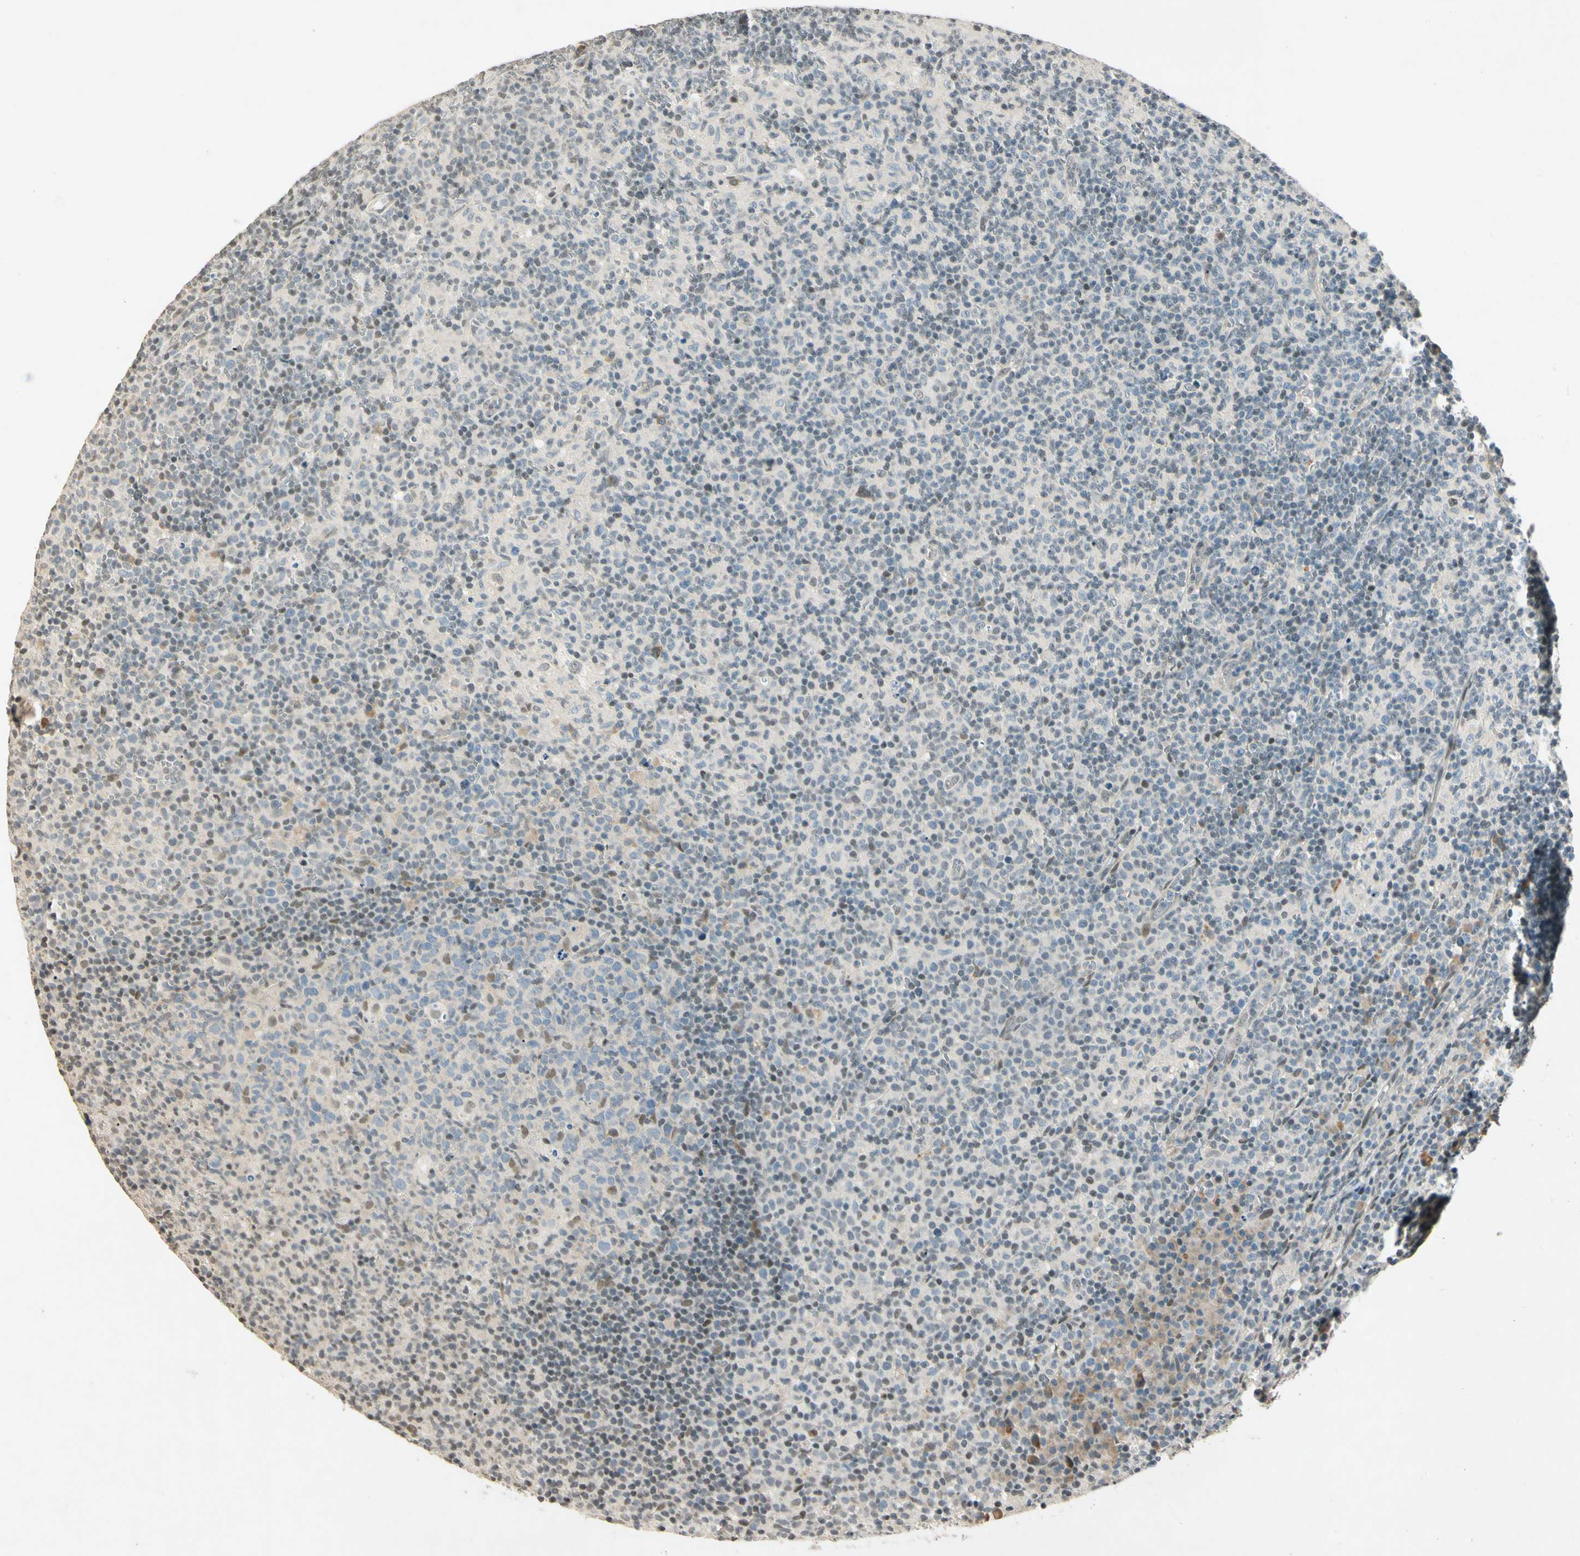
{"staining": {"intensity": "weak", "quantity": "<25%", "location": "nuclear"}, "tissue": "lymph node", "cell_type": "Germinal center cells", "image_type": "normal", "snomed": [{"axis": "morphology", "description": "Normal tissue, NOS"}, {"axis": "morphology", "description": "Inflammation, NOS"}, {"axis": "topography", "description": "Lymph node"}], "caption": "This is an immunohistochemistry micrograph of unremarkable human lymph node. There is no positivity in germinal center cells.", "gene": "ZBTB4", "patient": {"sex": "male", "age": 55}}